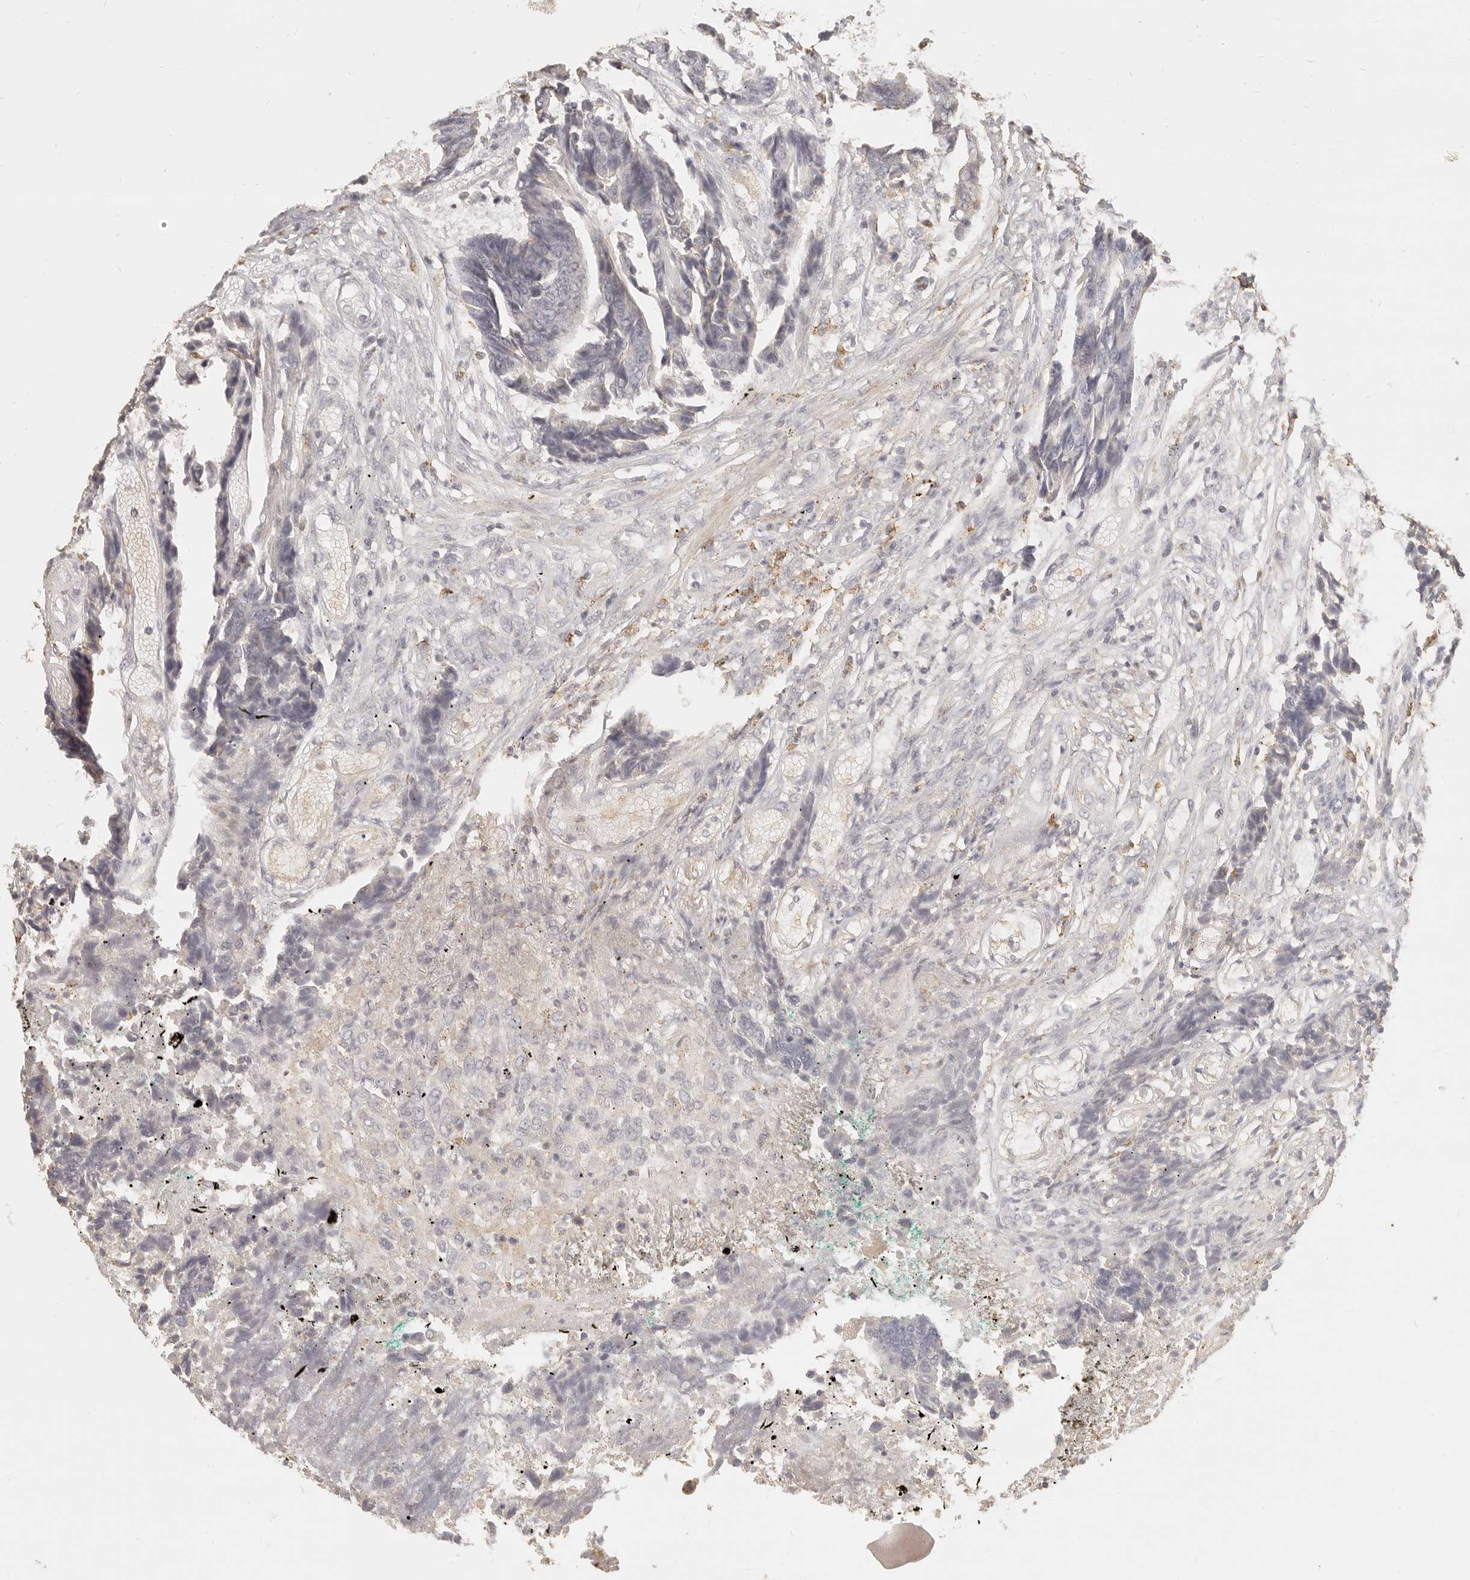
{"staining": {"intensity": "negative", "quantity": "none", "location": "none"}, "tissue": "colorectal cancer", "cell_type": "Tumor cells", "image_type": "cancer", "snomed": [{"axis": "morphology", "description": "Adenocarcinoma, NOS"}, {"axis": "topography", "description": "Rectum"}], "caption": "Immunohistochemistry (IHC) of colorectal cancer (adenocarcinoma) demonstrates no expression in tumor cells. Brightfield microscopy of immunohistochemistry (IHC) stained with DAB (3,3'-diaminobenzidine) (brown) and hematoxylin (blue), captured at high magnification.", "gene": "CNMD", "patient": {"sex": "male", "age": 84}}